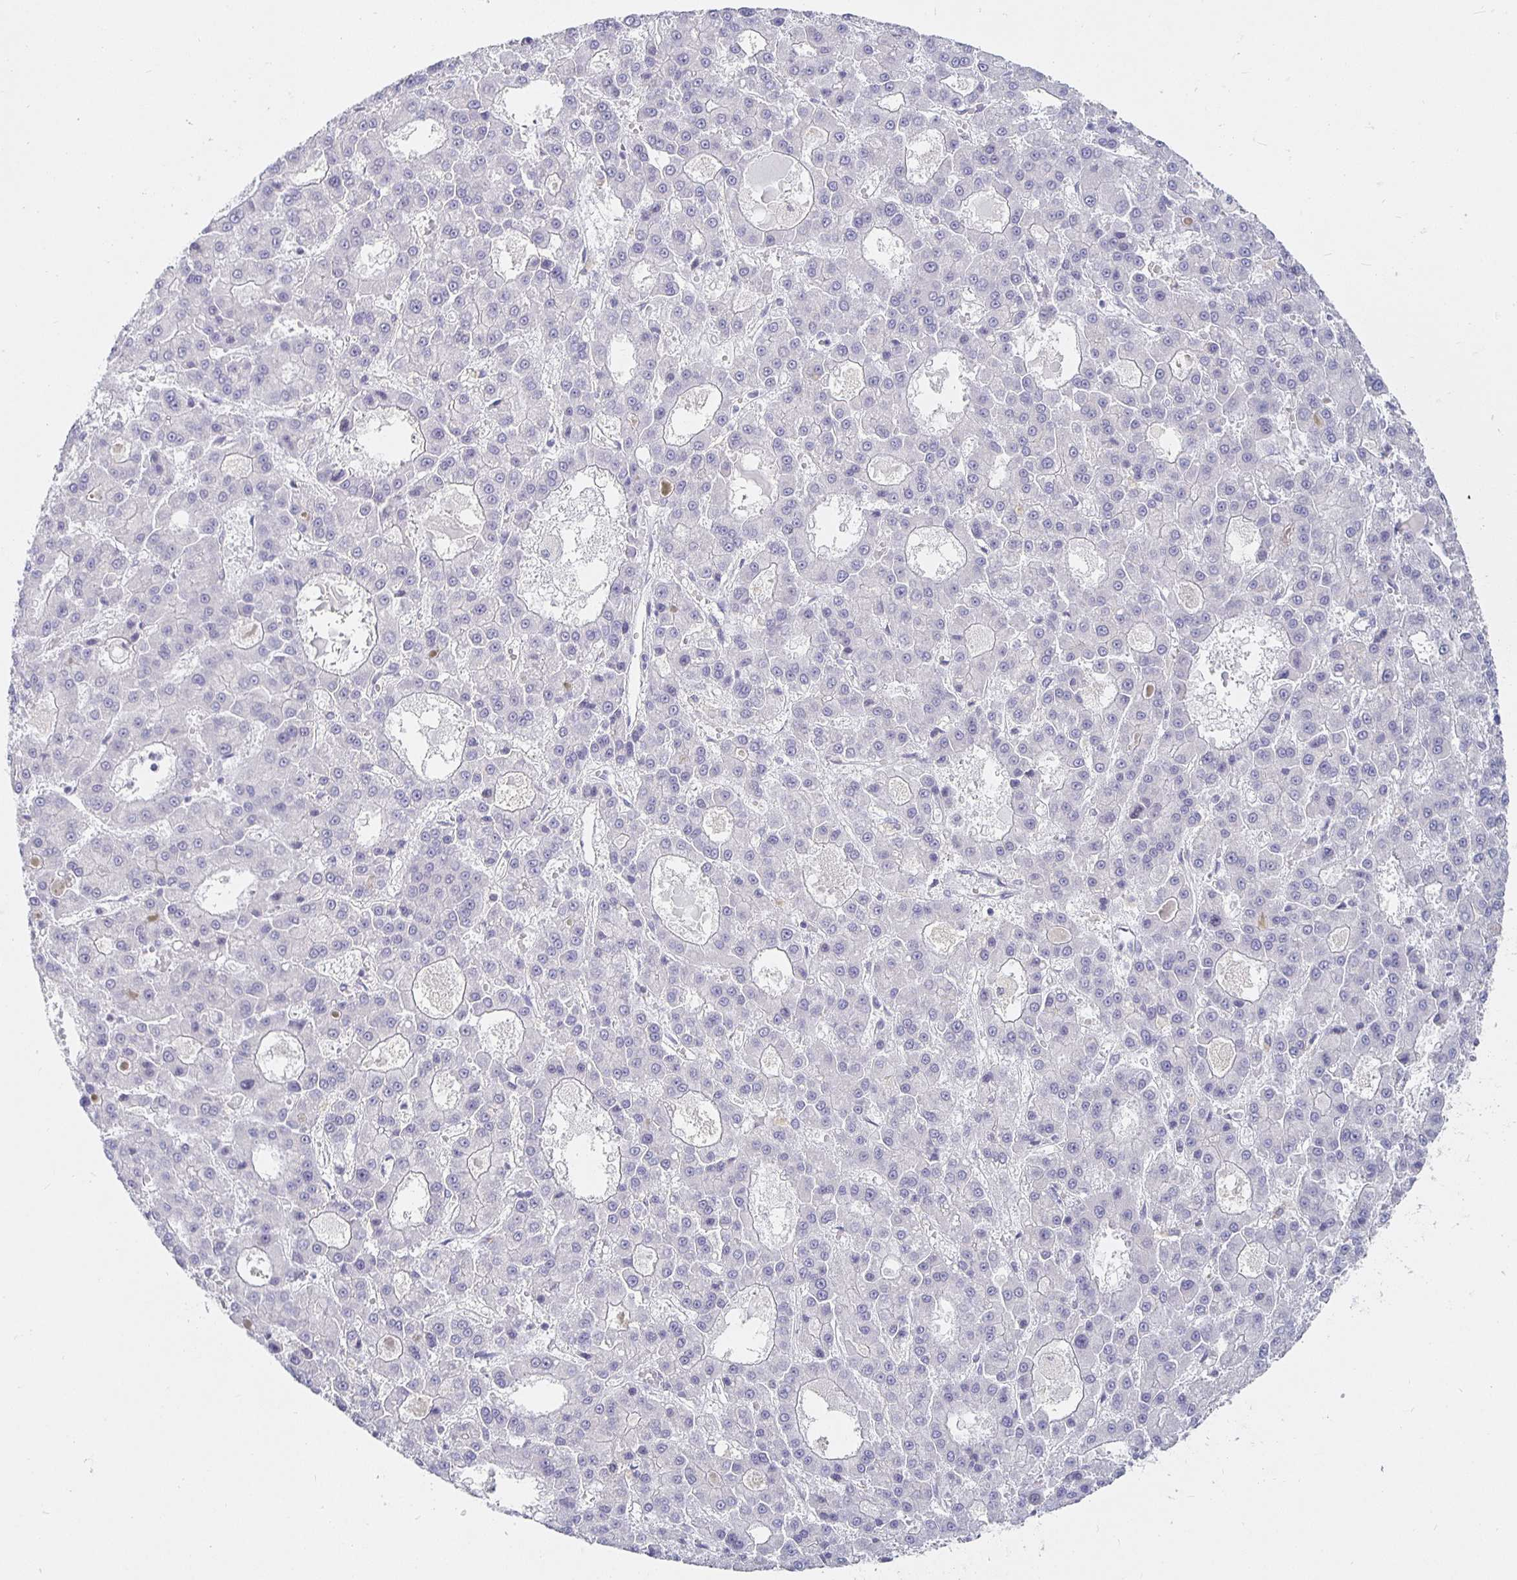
{"staining": {"intensity": "negative", "quantity": "none", "location": "none"}, "tissue": "liver cancer", "cell_type": "Tumor cells", "image_type": "cancer", "snomed": [{"axis": "morphology", "description": "Carcinoma, Hepatocellular, NOS"}, {"axis": "topography", "description": "Liver"}], "caption": "Hepatocellular carcinoma (liver) stained for a protein using IHC exhibits no expression tumor cells.", "gene": "S100G", "patient": {"sex": "male", "age": 70}}